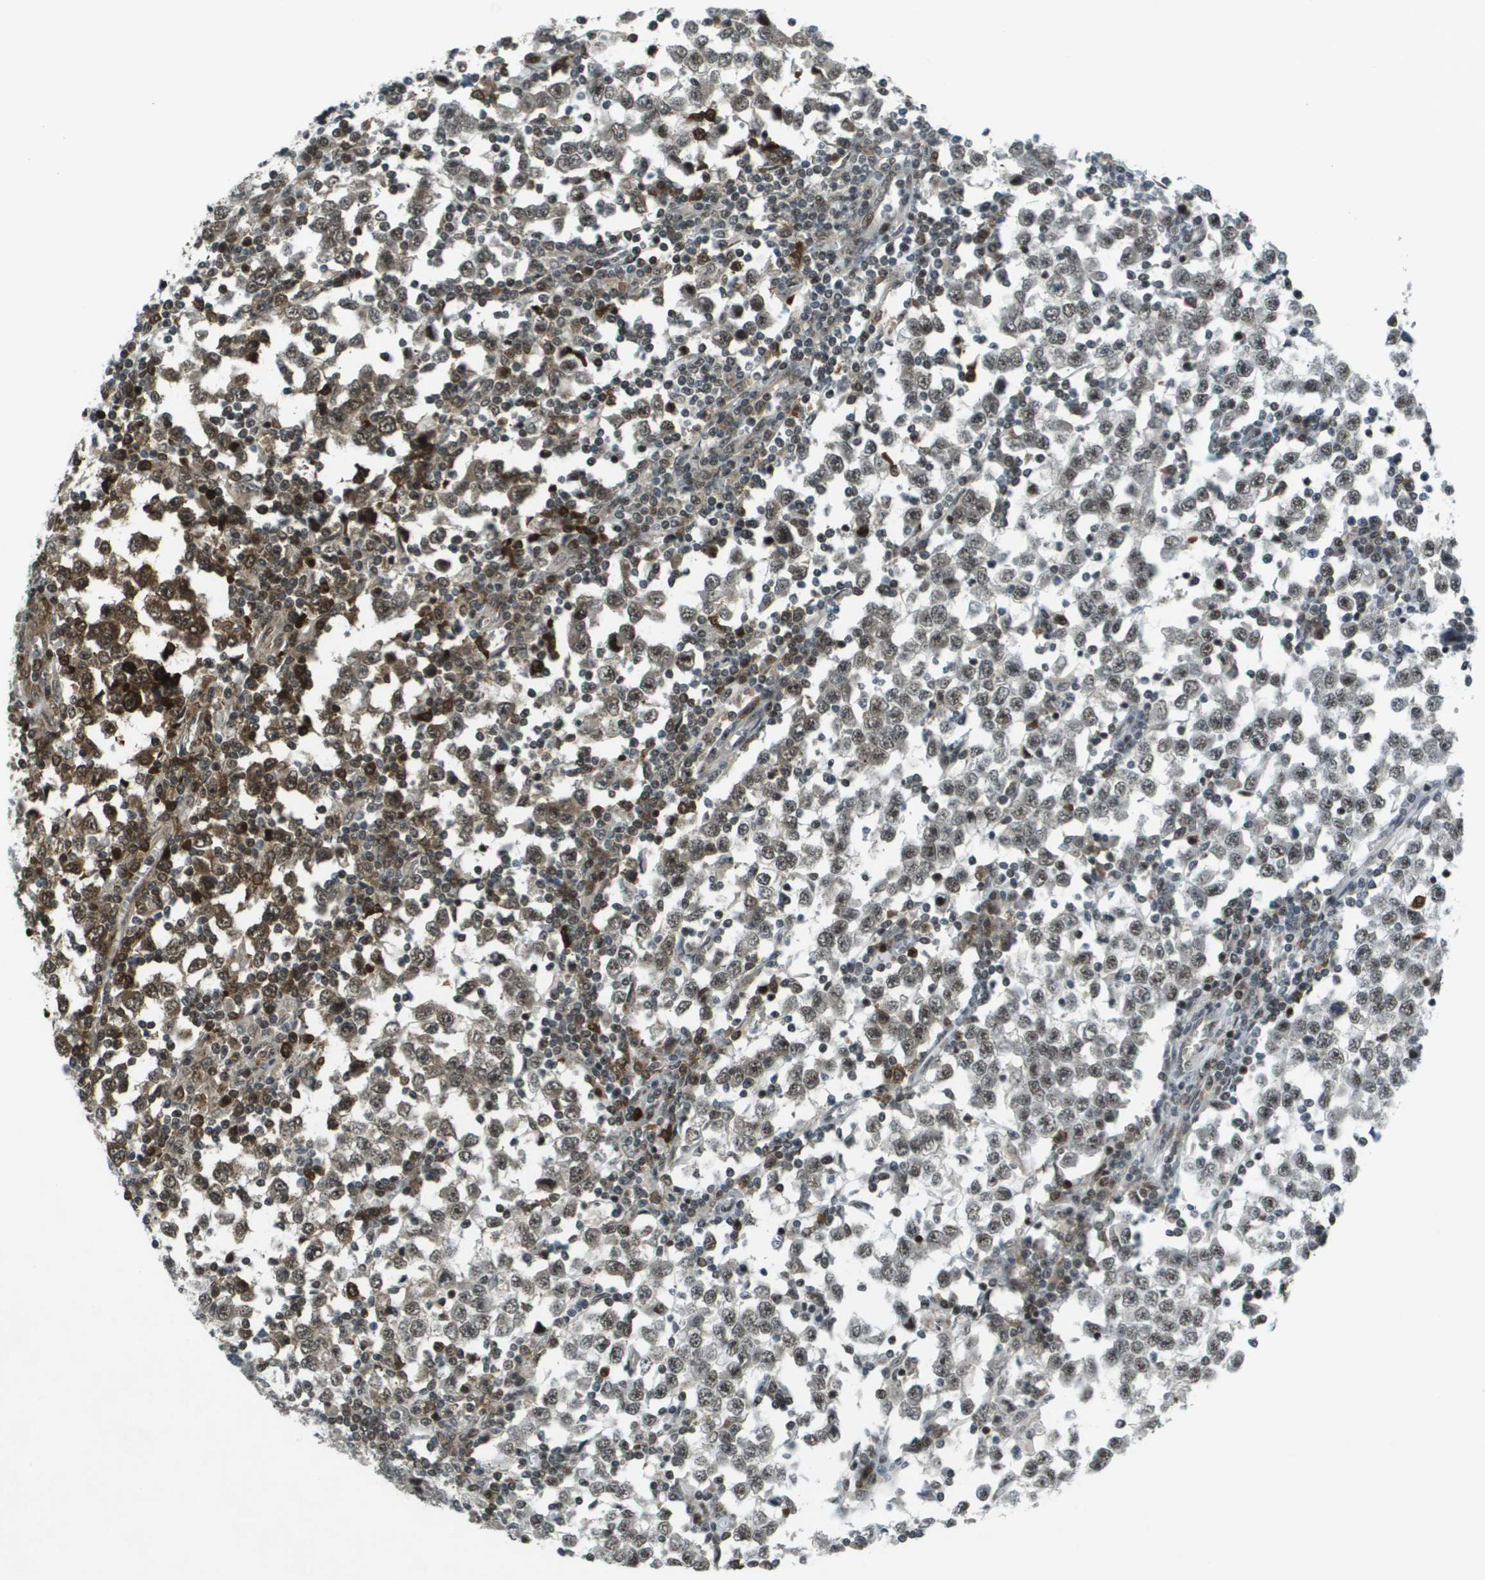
{"staining": {"intensity": "moderate", "quantity": ">75%", "location": "cytoplasmic/membranous,nuclear"}, "tissue": "testis cancer", "cell_type": "Tumor cells", "image_type": "cancer", "snomed": [{"axis": "morphology", "description": "Seminoma, NOS"}, {"axis": "topography", "description": "Testis"}], "caption": "Moderate cytoplasmic/membranous and nuclear staining is present in about >75% of tumor cells in seminoma (testis).", "gene": "IRF7", "patient": {"sex": "male", "age": 65}}